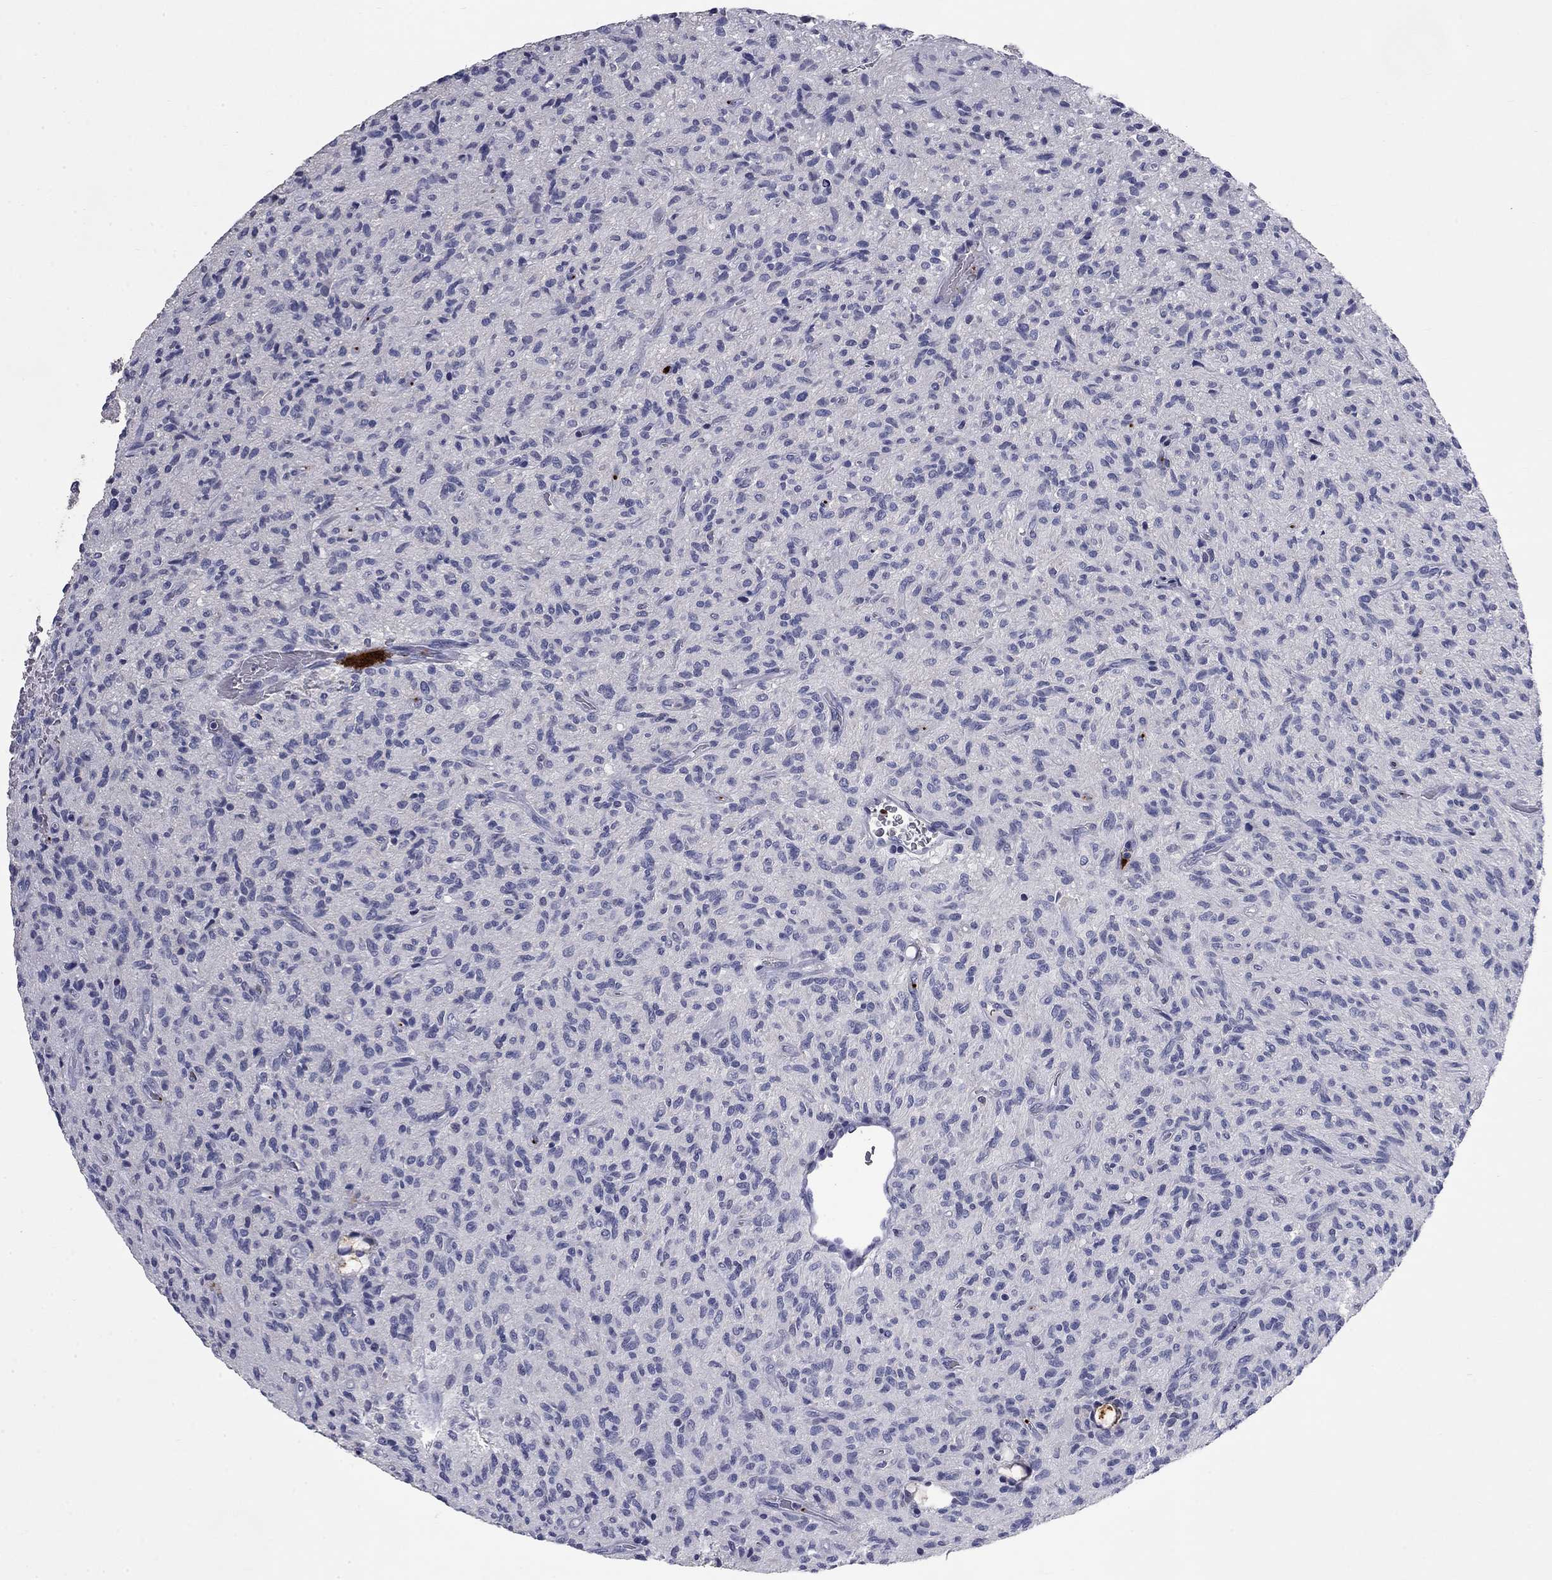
{"staining": {"intensity": "negative", "quantity": "none", "location": "none"}, "tissue": "glioma", "cell_type": "Tumor cells", "image_type": "cancer", "snomed": [{"axis": "morphology", "description": "Glioma, malignant, High grade"}, {"axis": "topography", "description": "Brain"}], "caption": "This is a image of IHC staining of glioma, which shows no staining in tumor cells.", "gene": "PLEK", "patient": {"sex": "male", "age": 64}}